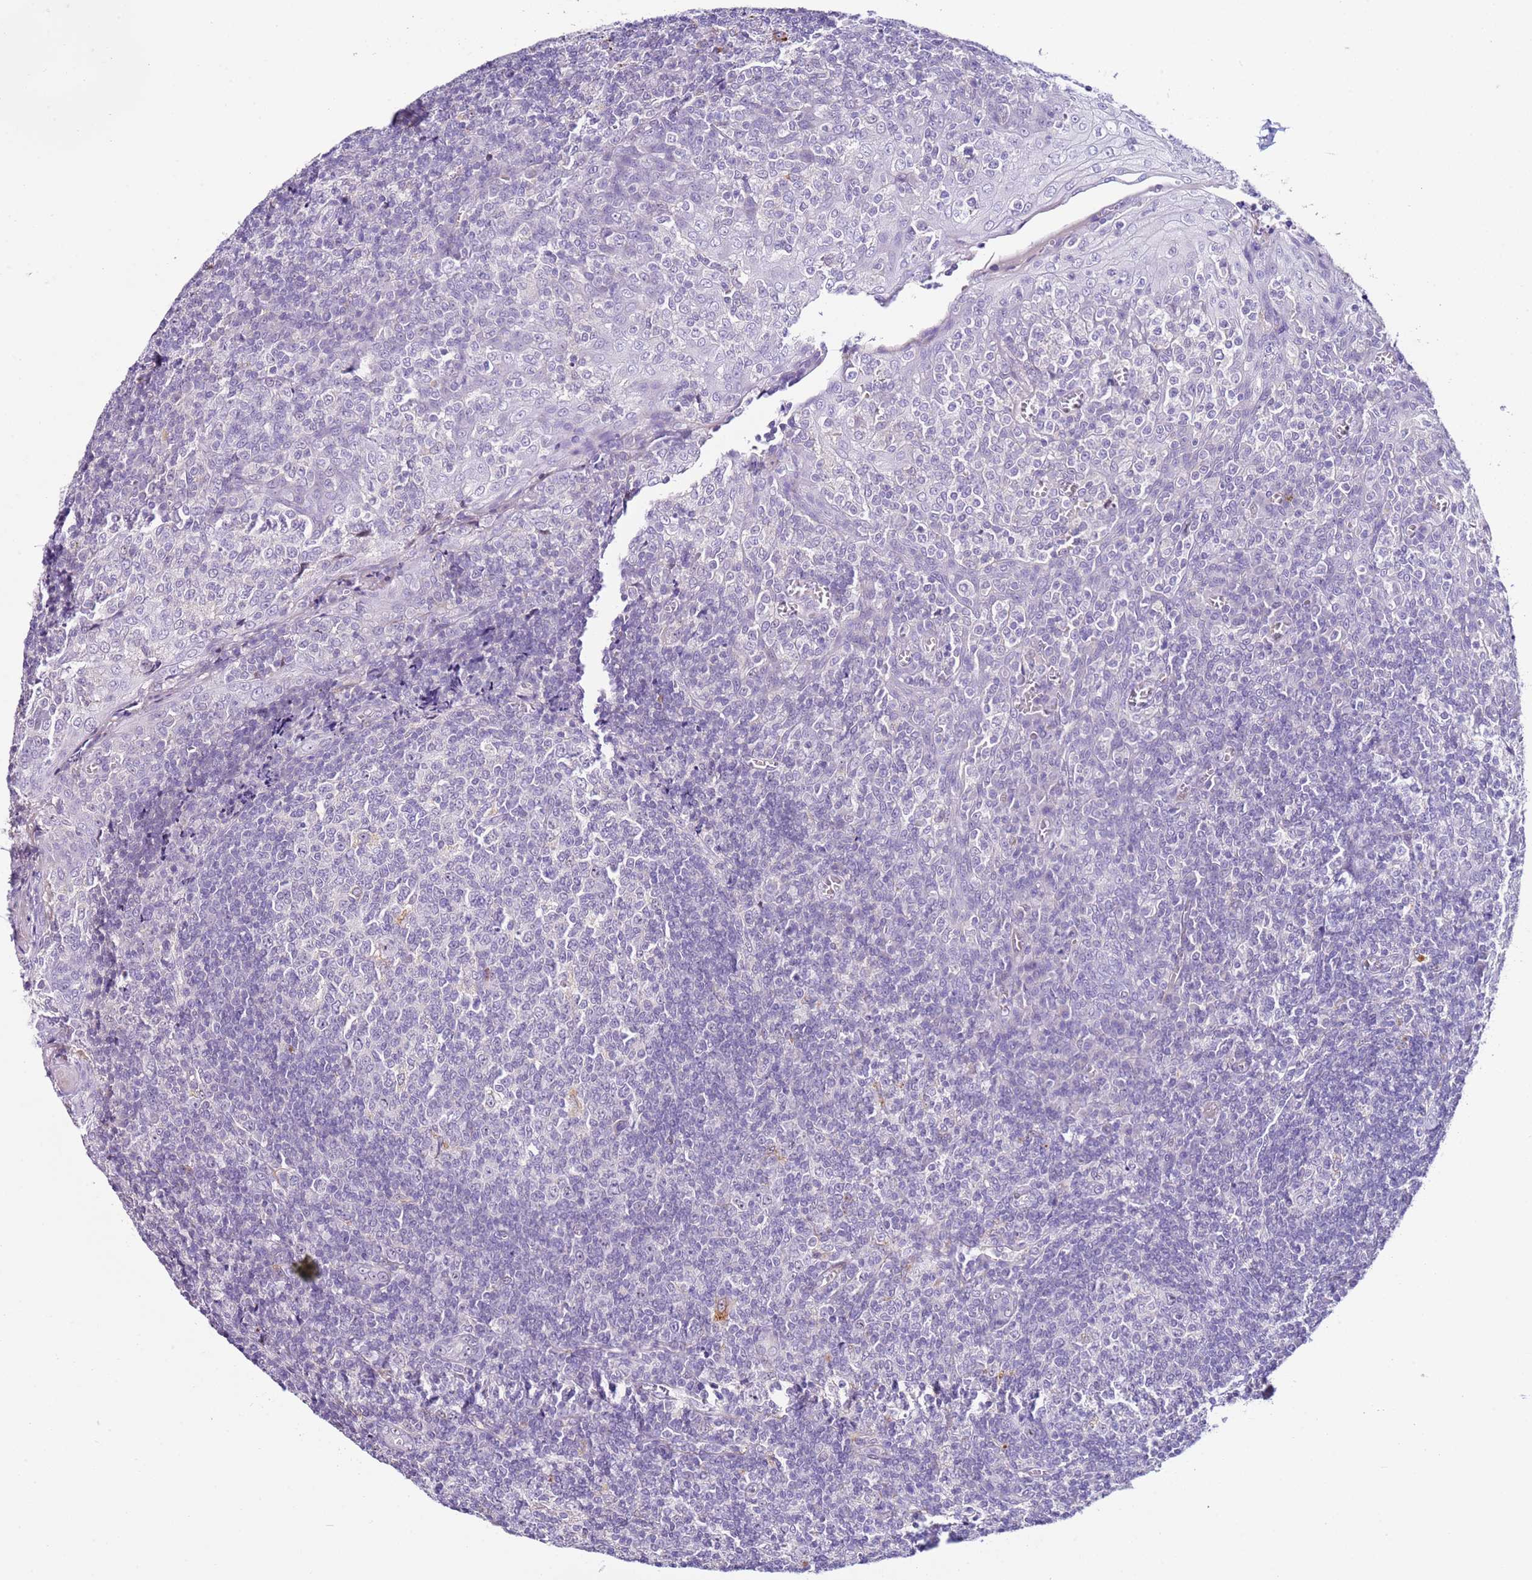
{"staining": {"intensity": "negative", "quantity": "none", "location": "none"}, "tissue": "tonsil", "cell_type": "Germinal center cells", "image_type": "normal", "snomed": [{"axis": "morphology", "description": "Normal tissue, NOS"}, {"axis": "topography", "description": "Tonsil"}], "caption": "Germinal center cells are negative for brown protein staining in unremarkable tonsil. (DAB (3,3'-diaminobenzidine) IHC visualized using brightfield microscopy, high magnification).", "gene": "HGD", "patient": {"sex": "female", "age": 19}}